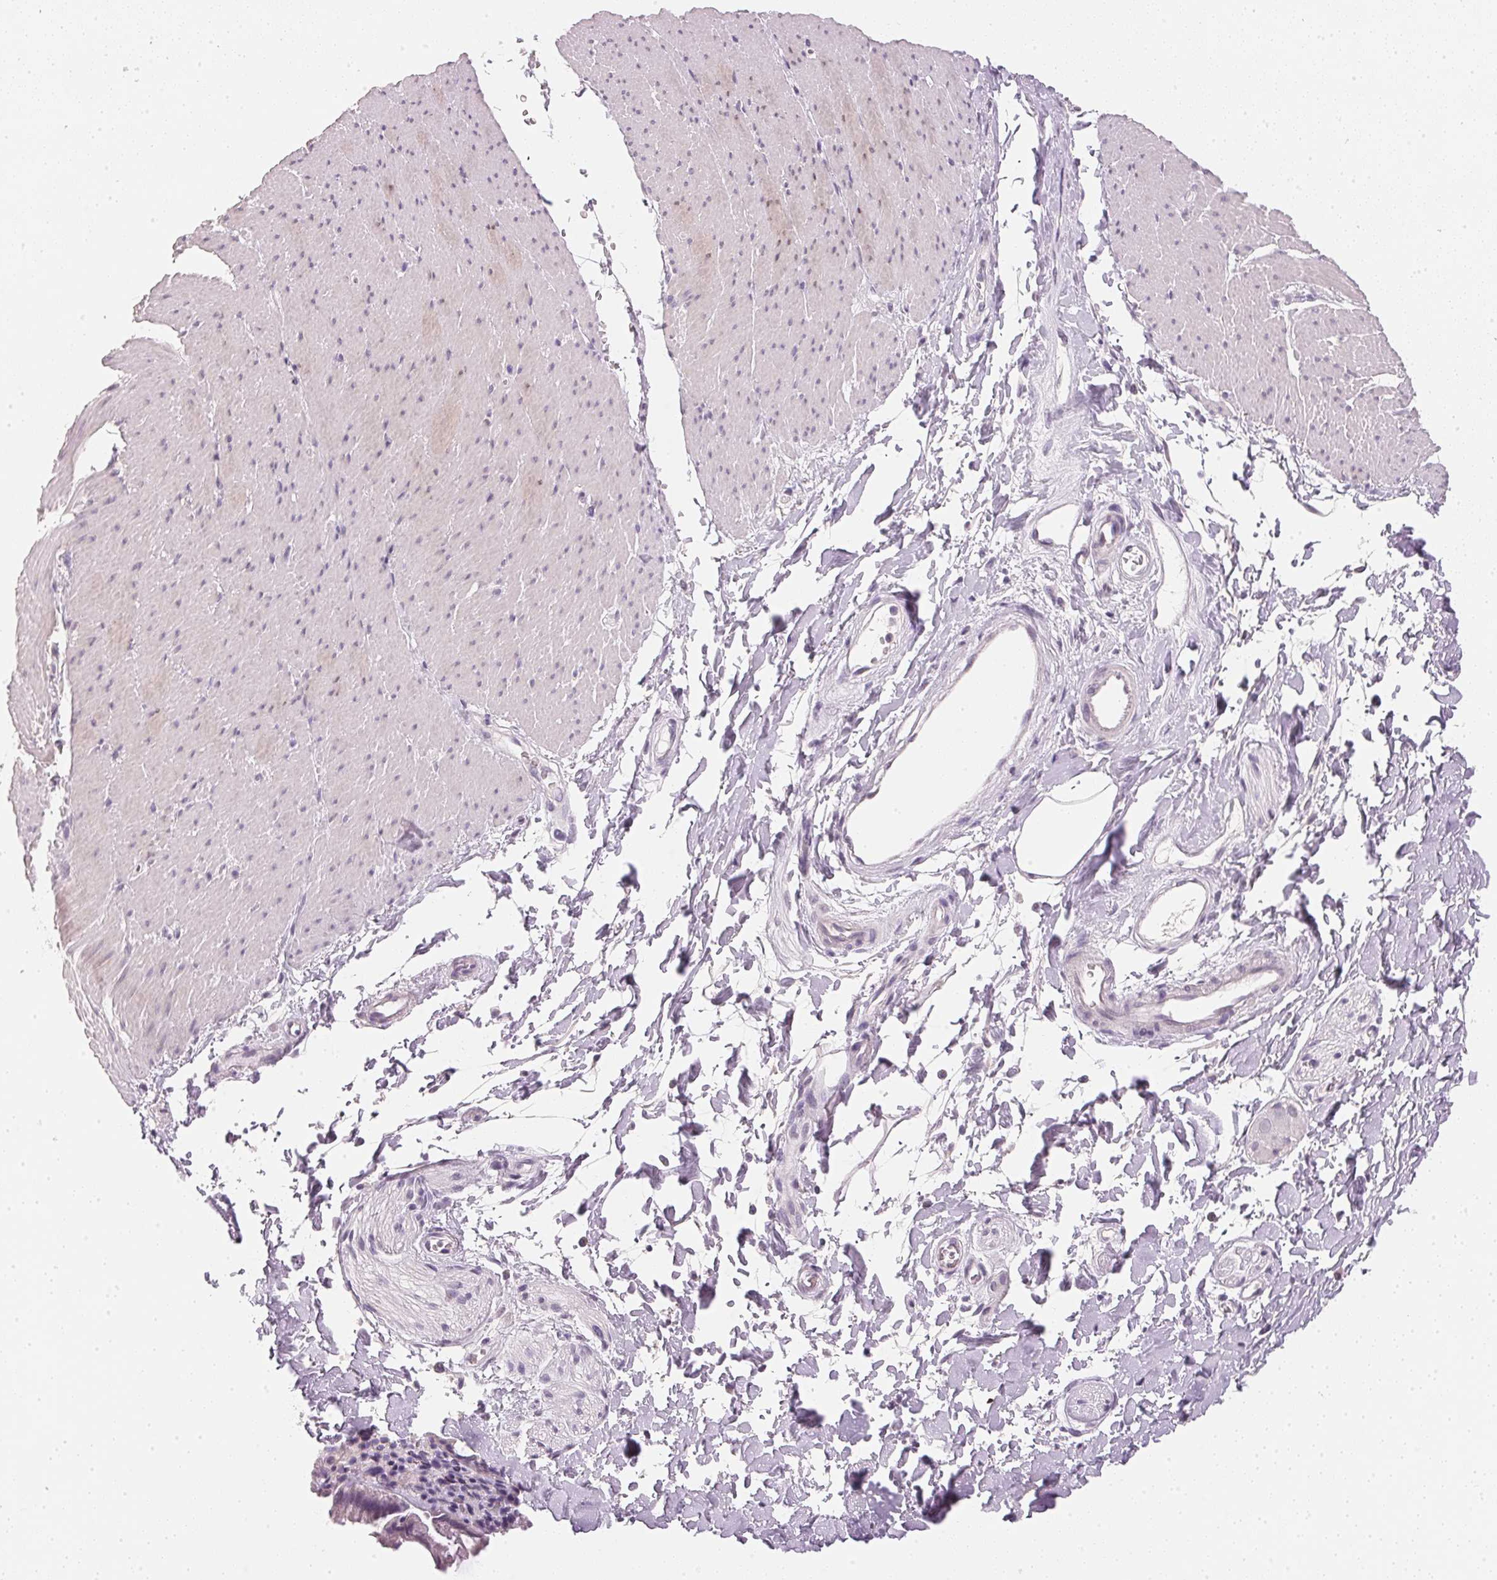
{"staining": {"intensity": "negative", "quantity": "none", "location": "none"}, "tissue": "smooth muscle", "cell_type": "Smooth muscle cells", "image_type": "normal", "snomed": [{"axis": "morphology", "description": "Normal tissue, NOS"}, {"axis": "topography", "description": "Smooth muscle"}, {"axis": "topography", "description": "Rectum"}], "caption": "High magnification brightfield microscopy of unremarkable smooth muscle stained with DAB (brown) and counterstained with hematoxylin (blue): smooth muscle cells show no significant expression.", "gene": "IGFBP1", "patient": {"sex": "male", "age": 53}}